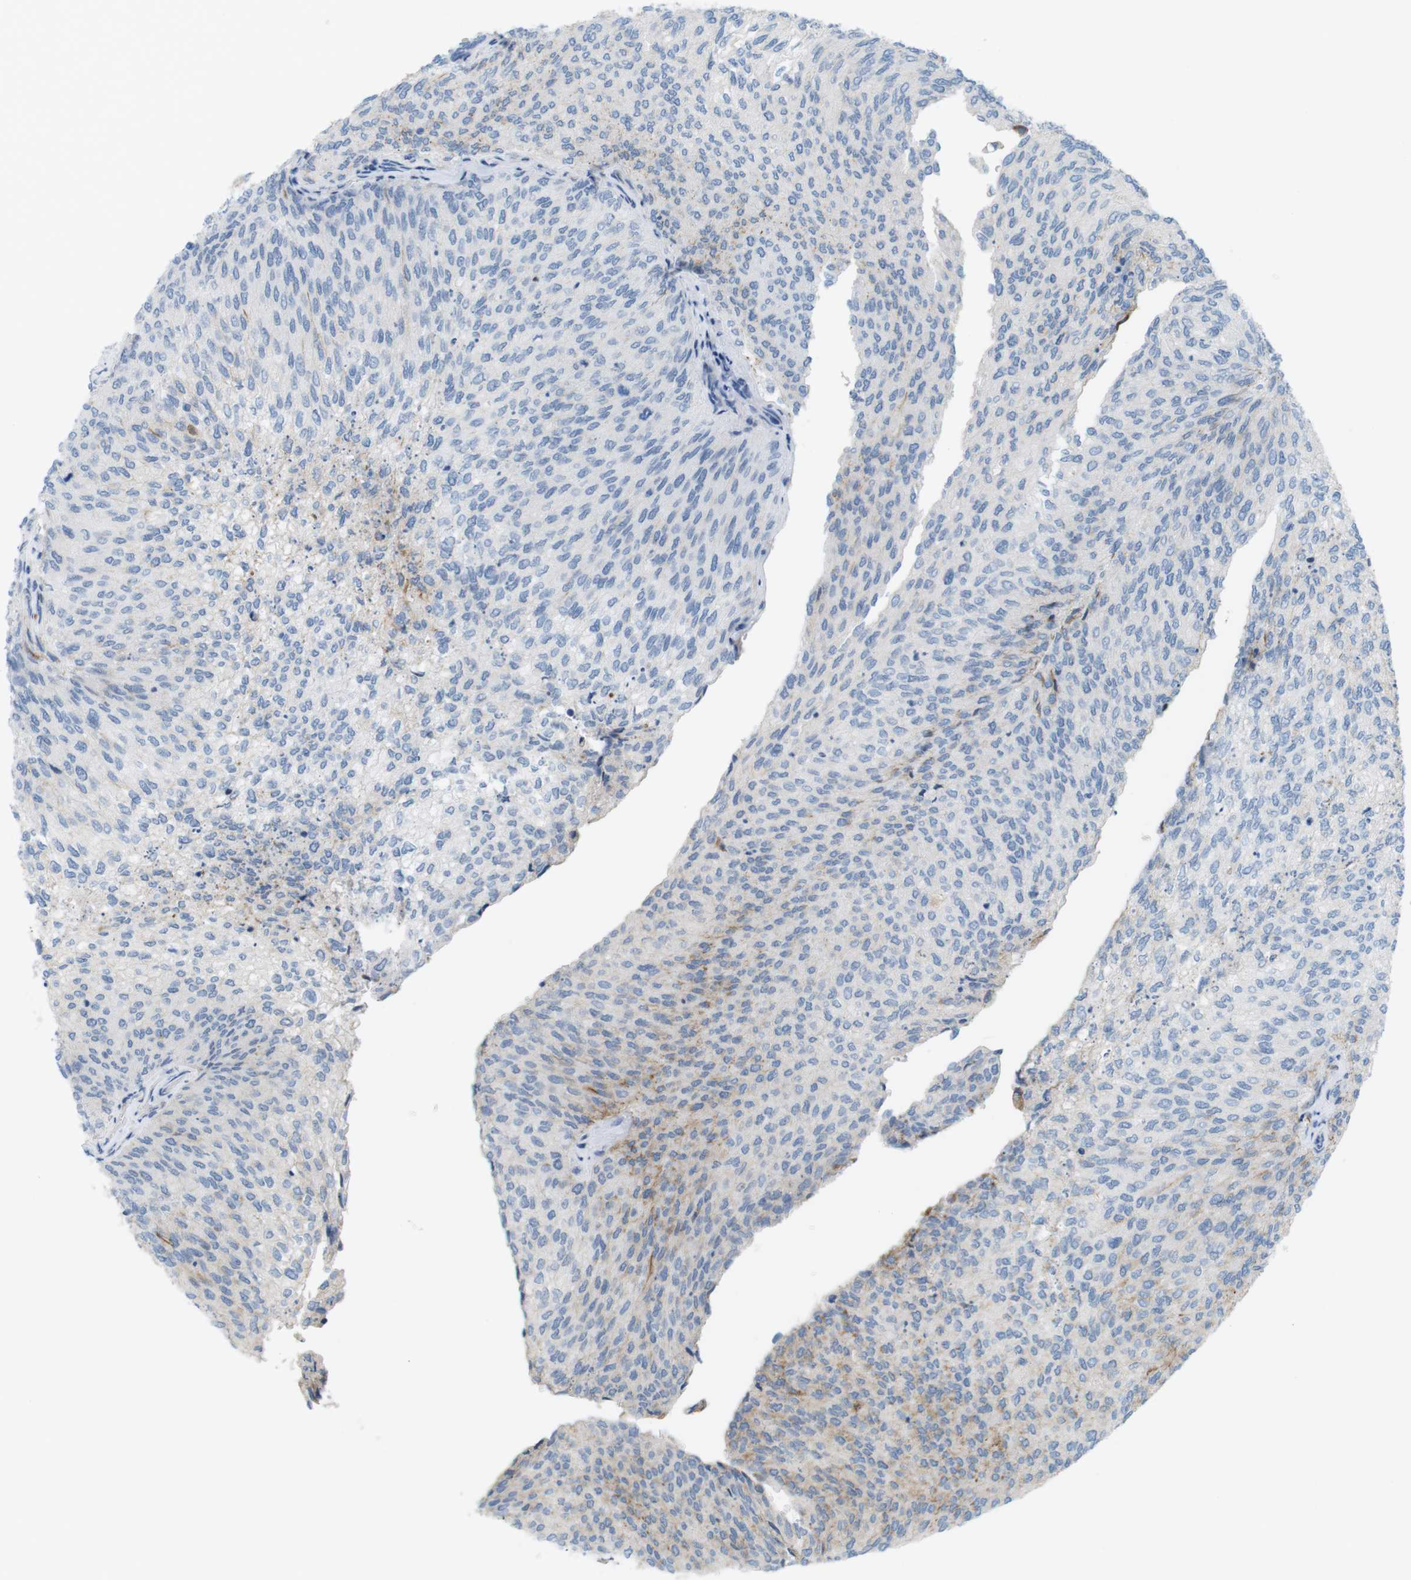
{"staining": {"intensity": "negative", "quantity": "none", "location": "none"}, "tissue": "urothelial cancer", "cell_type": "Tumor cells", "image_type": "cancer", "snomed": [{"axis": "morphology", "description": "Urothelial carcinoma, Low grade"}, {"axis": "topography", "description": "Urinary bladder"}], "caption": "Tumor cells show no significant positivity in urothelial carcinoma (low-grade).", "gene": "MYH9", "patient": {"sex": "female", "age": 79}}